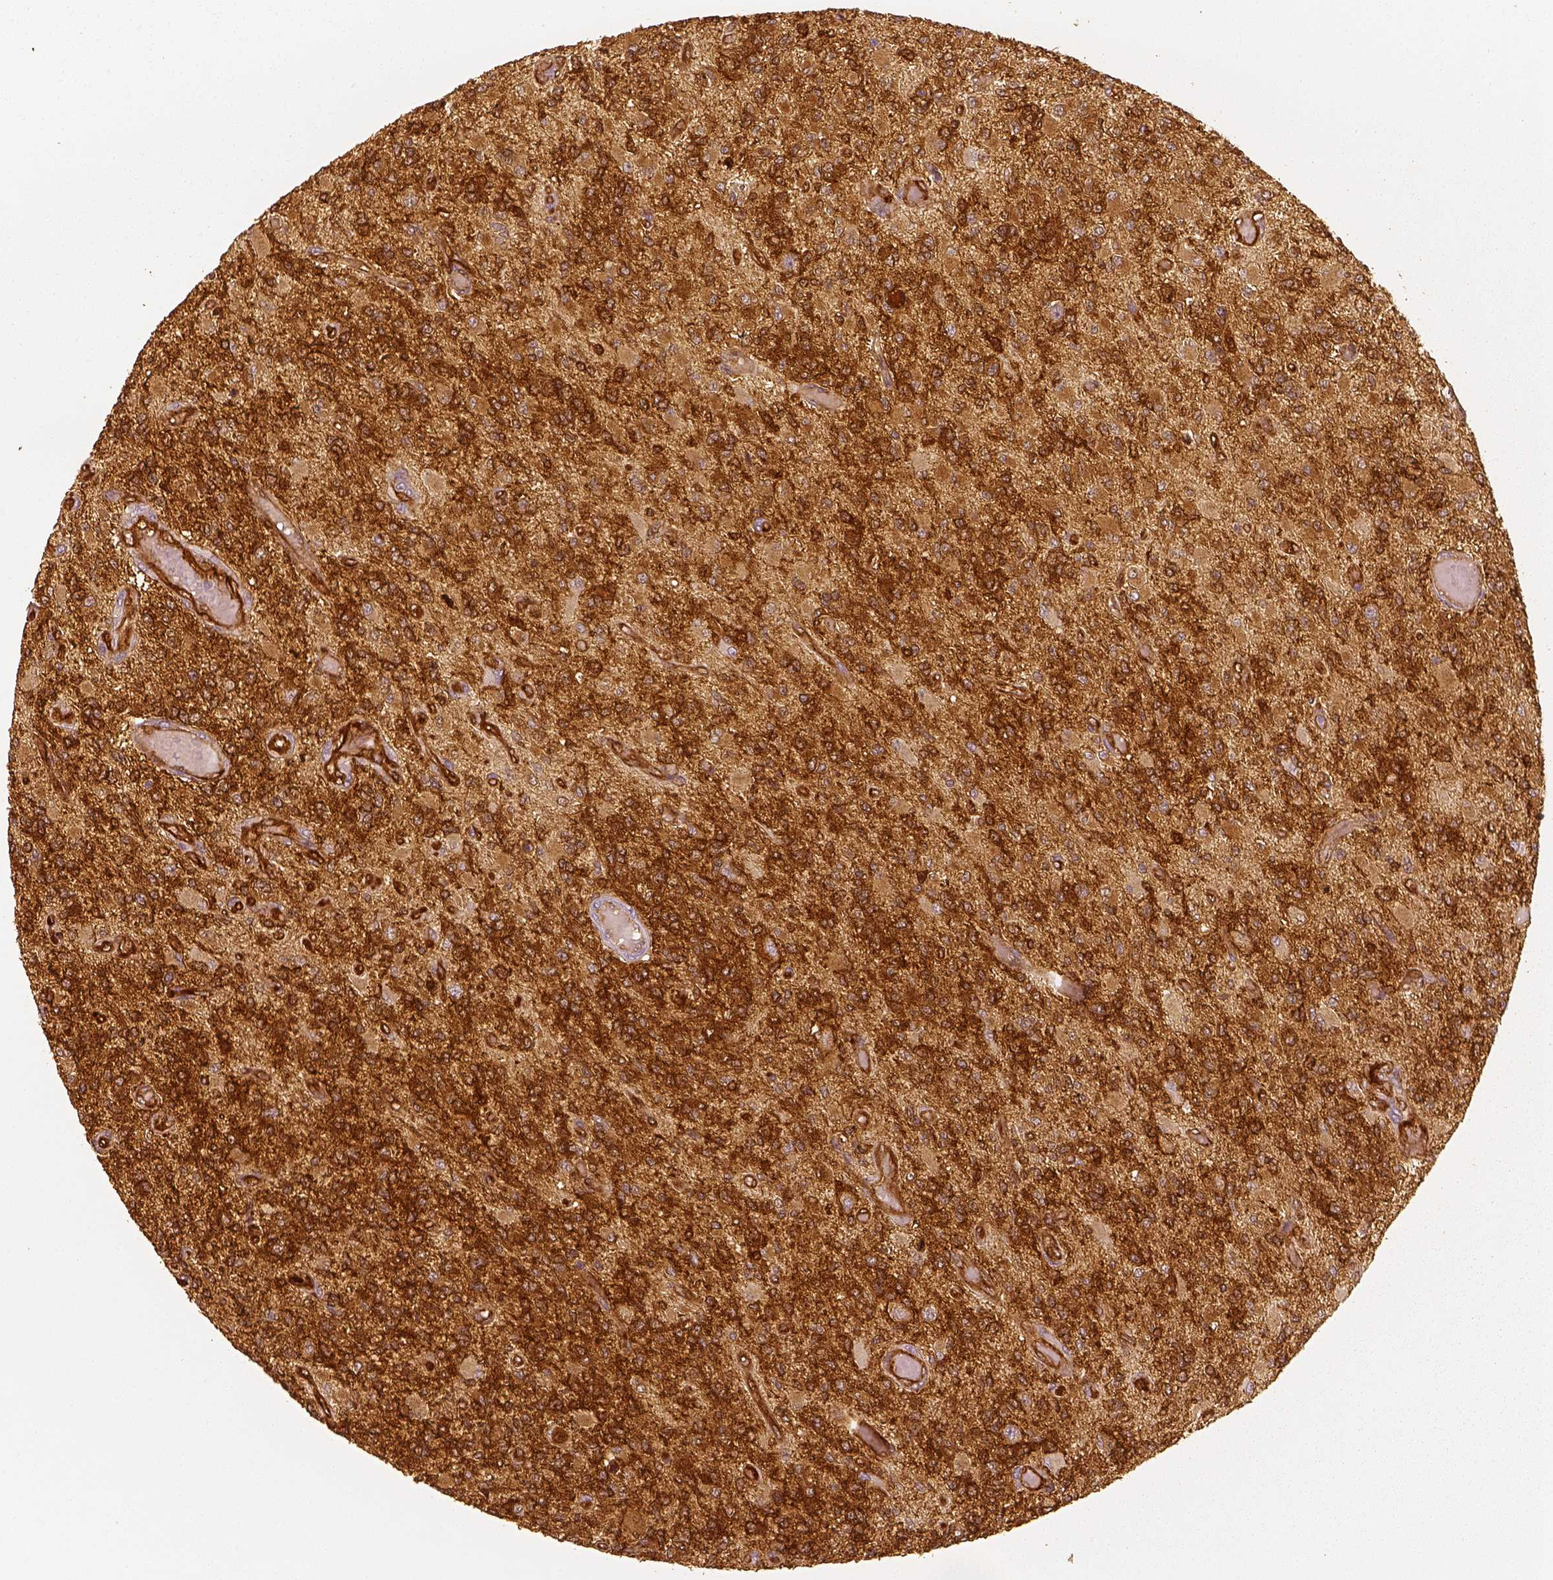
{"staining": {"intensity": "strong", "quantity": ">75%", "location": "cytoplasmic/membranous"}, "tissue": "glioma", "cell_type": "Tumor cells", "image_type": "cancer", "snomed": [{"axis": "morphology", "description": "Glioma, malignant, High grade"}, {"axis": "topography", "description": "Brain"}], "caption": "Glioma stained with a brown dye shows strong cytoplasmic/membranous positive expression in about >75% of tumor cells.", "gene": "FSCN1", "patient": {"sex": "female", "age": 63}}